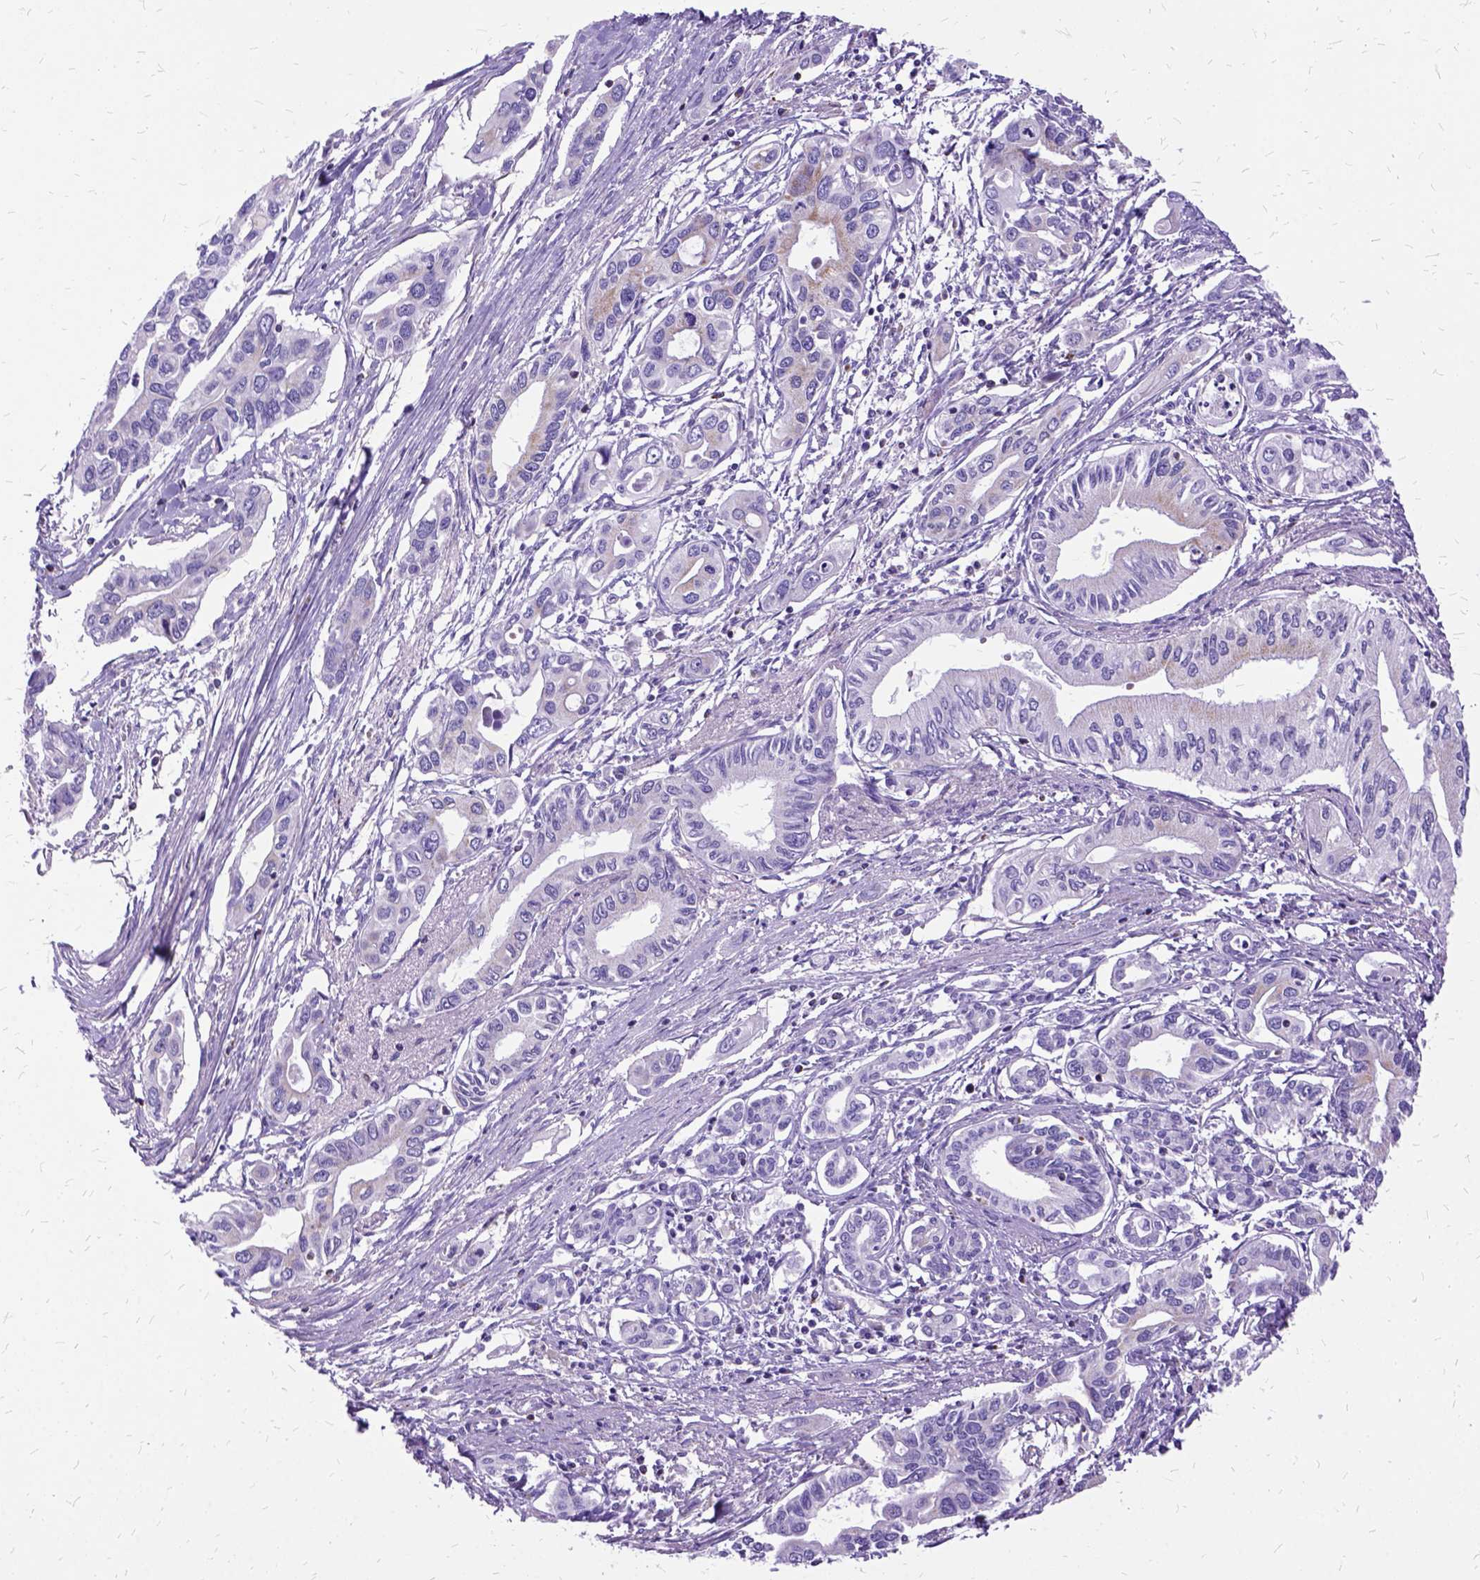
{"staining": {"intensity": "negative", "quantity": "none", "location": "none"}, "tissue": "pancreatic cancer", "cell_type": "Tumor cells", "image_type": "cancer", "snomed": [{"axis": "morphology", "description": "Adenocarcinoma, NOS"}, {"axis": "topography", "description": "Pancreas"}], "caption": "Micrograph shows no protein positivity in tumor cells of adenocarcinoma (pancreatic) tissue.", "gene": "OXCT1", "patient": {"sex": "male", "age": 60}}